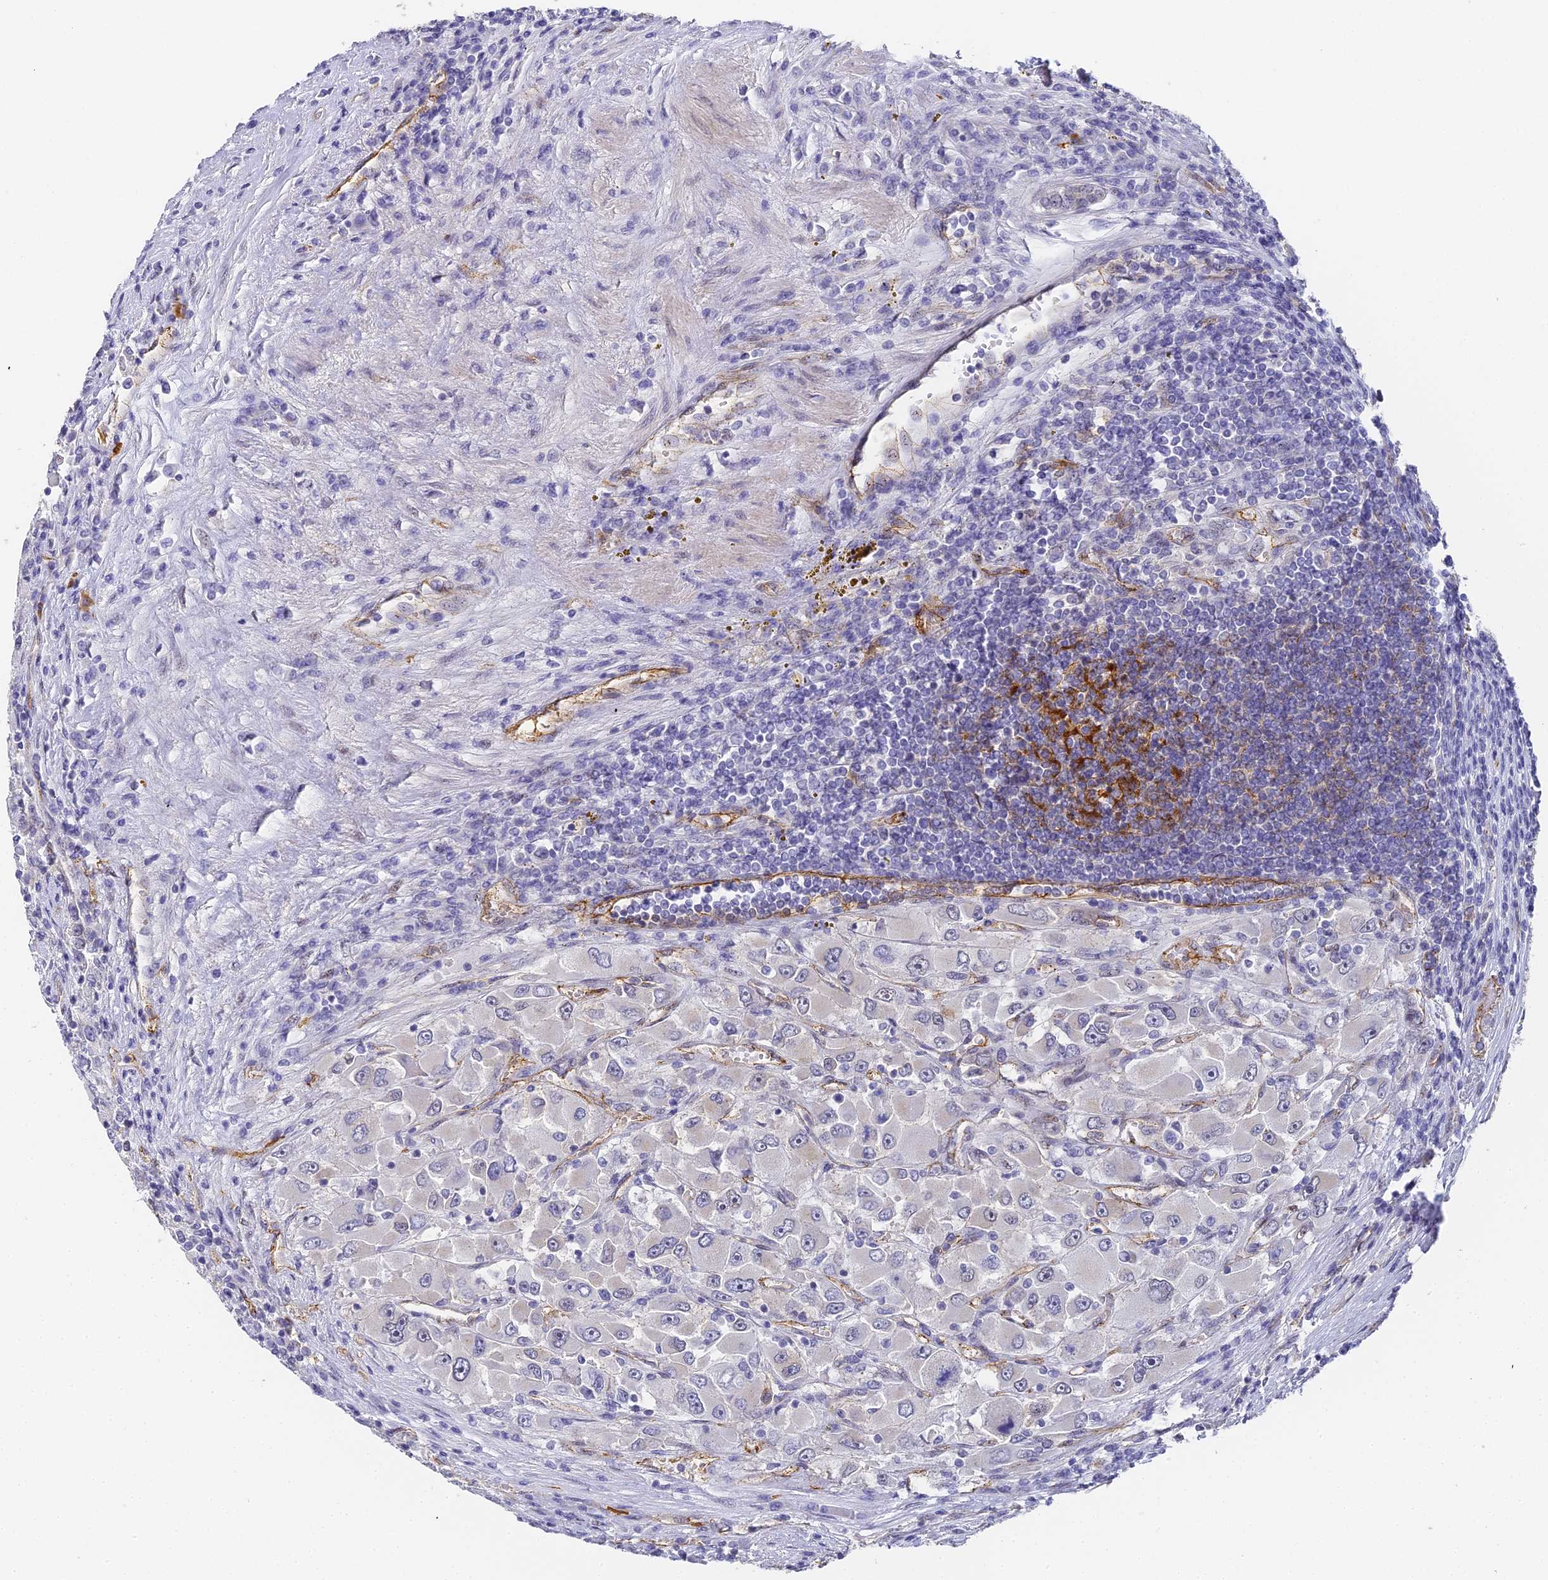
{"staining": {"intensity": "negative", "quantity": "none", "location": "none"}, "tissue": "renal cancer", "cell_type": "Tumor cells", "image_type": "cancer", "snomed": [{"axis": "morphology", "description": "Adenocarcinoma, NOS"}, {"axis": "topography", "description": "Kidney"}], "caption": "This is a micrograph of immunohistochemistry (IHC) staining of renal adenocarcinoma, which shows no expression in tumor cells.", "gene": "GJA1", "patient": {"sex": "female", "age": 52}}